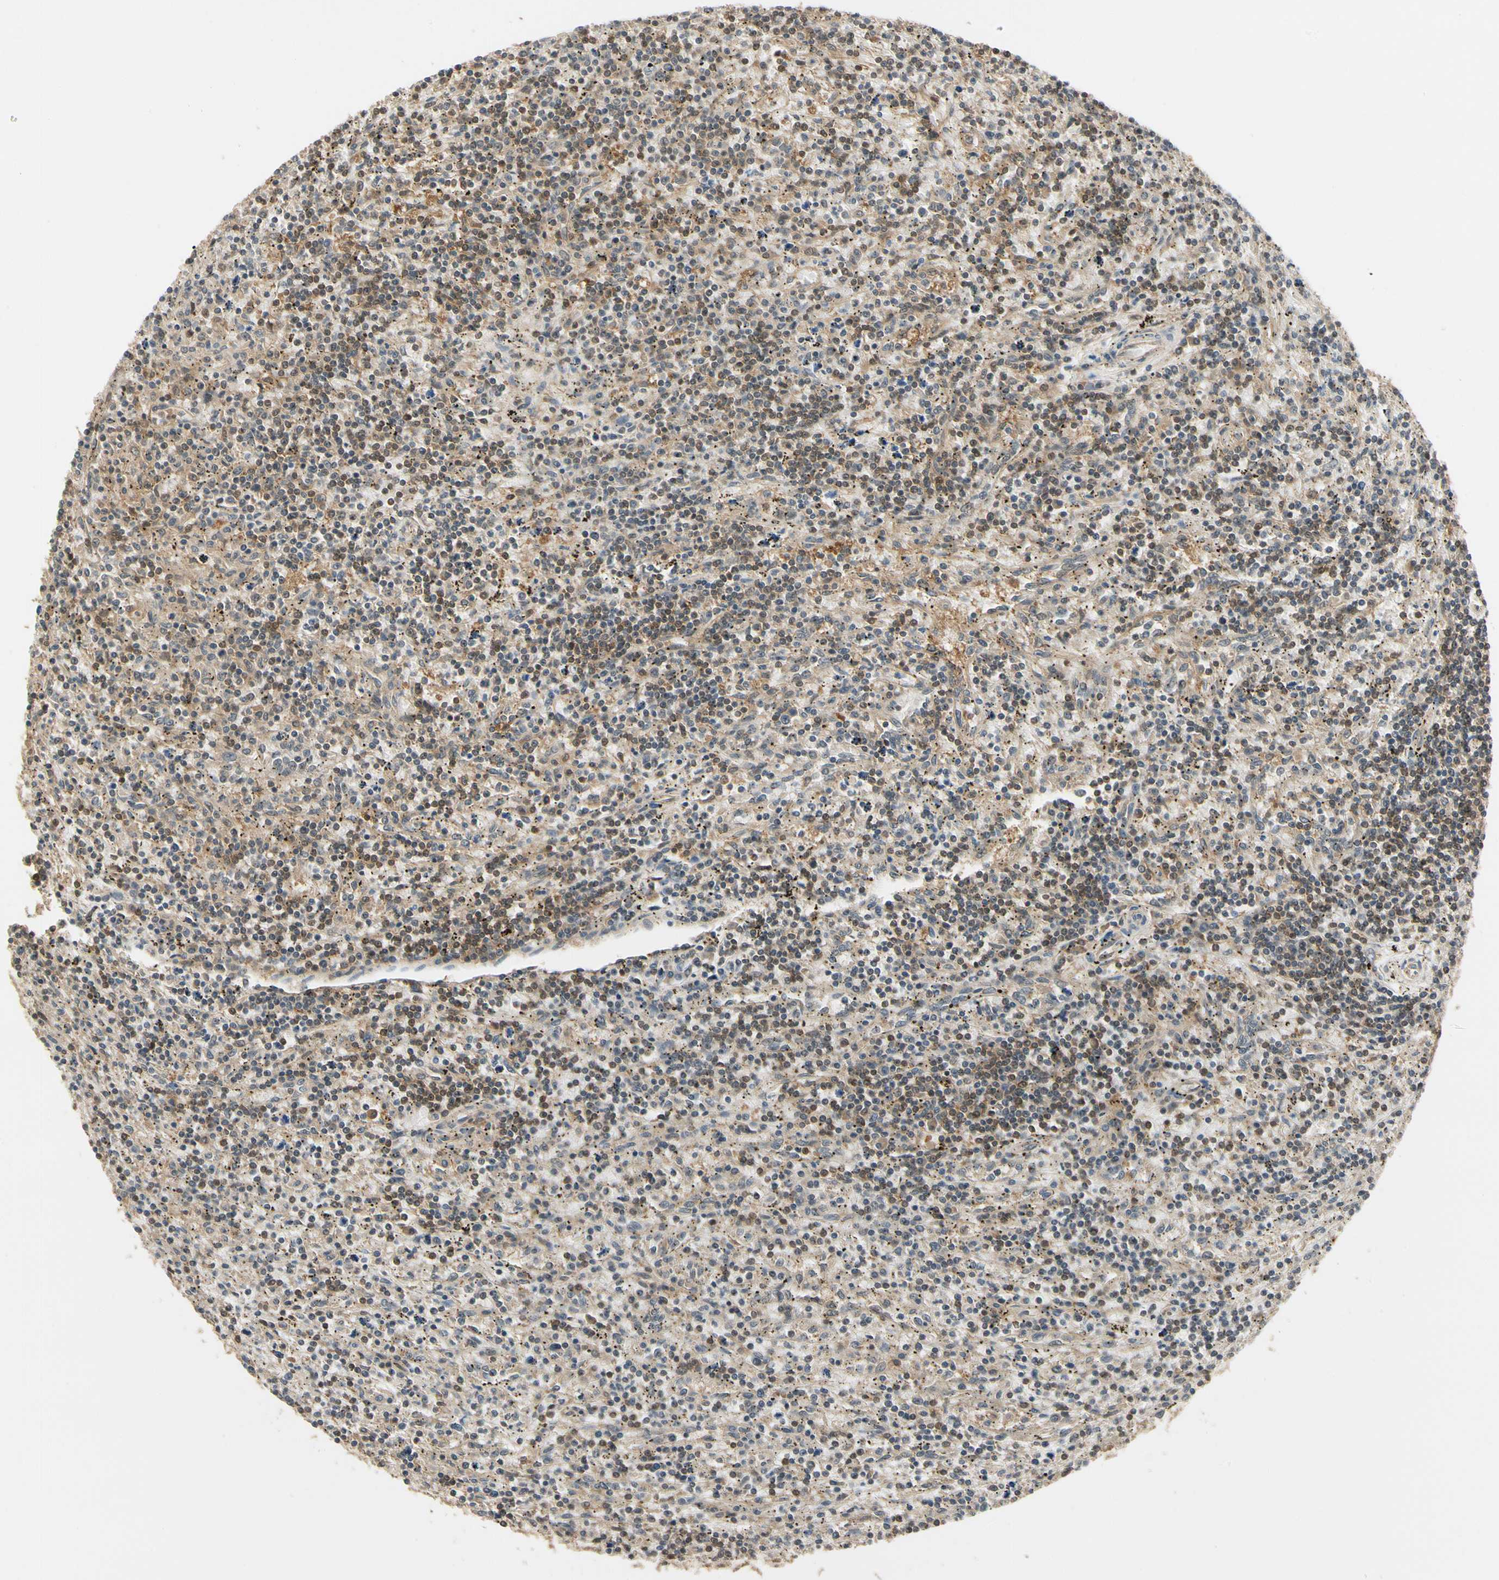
{"staining": {"intensity": "moderate", "quantity": "<25%", "location": "cytoplasmic/membranous,nuclear"}, "tissue": "lymphoma", "cell_type": "Tumor cells", "image_type": "cancer", "snomed": [{"axis": "morphology", "description": "Malignant lymphoma, non-Hodgkin's type, Low grade"}, {"axis": "topography", "description": "Spleen"}], "caption": "Immunohistochemical staining of lymphoma displays low levels of moderate cytoplasmic/membranous and nuclear protein staining in approximately <25% of tumor cells. Nuclei are stained in blue.", "gene": "UBE2Z", "patient": {"sex": "male", "age": 76}}